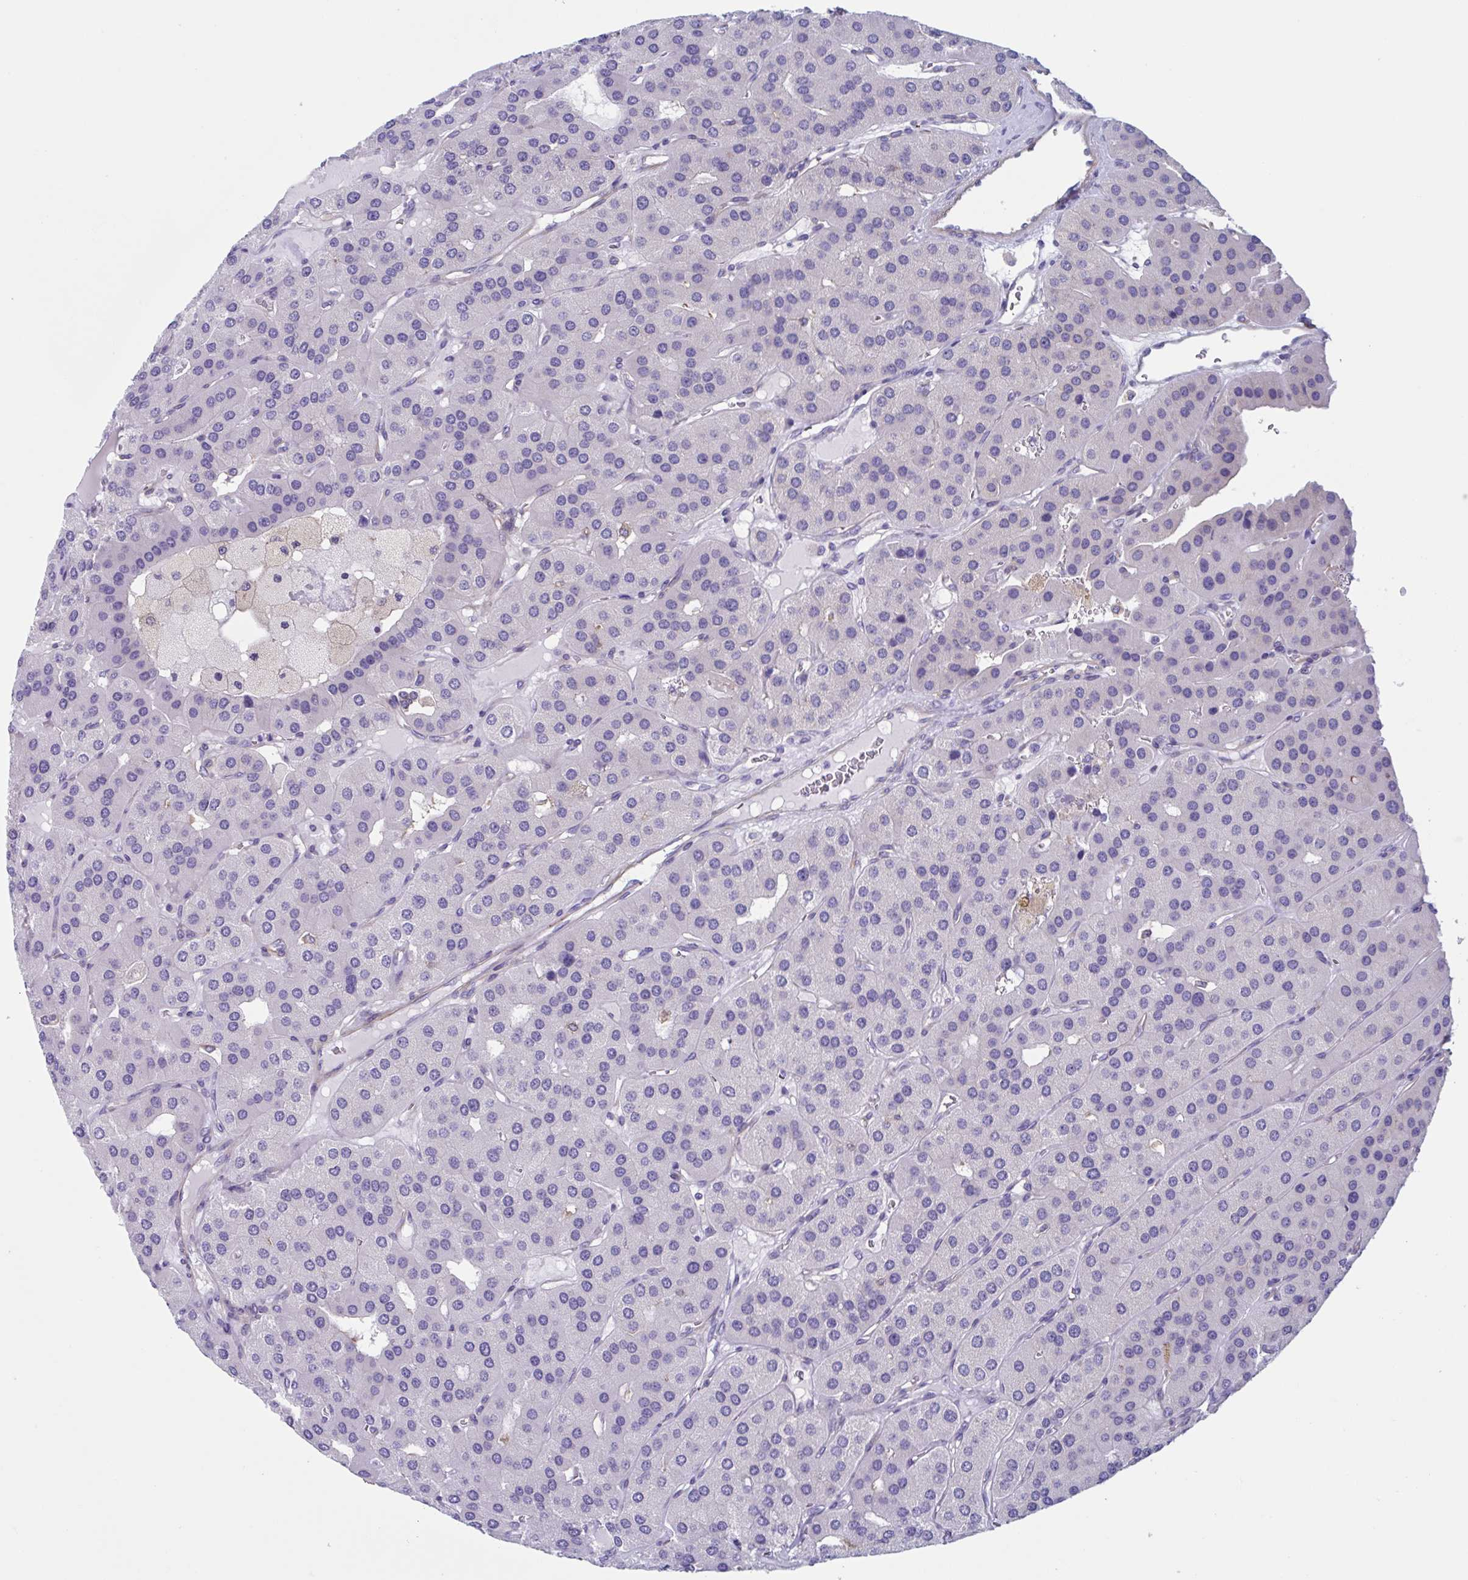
{"staining": {"intensity": "negative", "quantity": "none", "location": "none"}, "tissue": "parathyroid gland", "cell_type": "Glandular cells", "image_type": "normal", "snomed": [{"axis": "morphology", "description": "Normal tissue, NOS"}, {"axis": "morphology", "description": "Adenoma, NOS"}, {"axis": "topography", "description": "Parathyroid gland"}], "caption": "This is an immunohistochemistry image of normal parathyroid gland. There is no staining in glandular cells.", "gene": "LPIN3", "patient": {"sex": "female", "age": 86}}